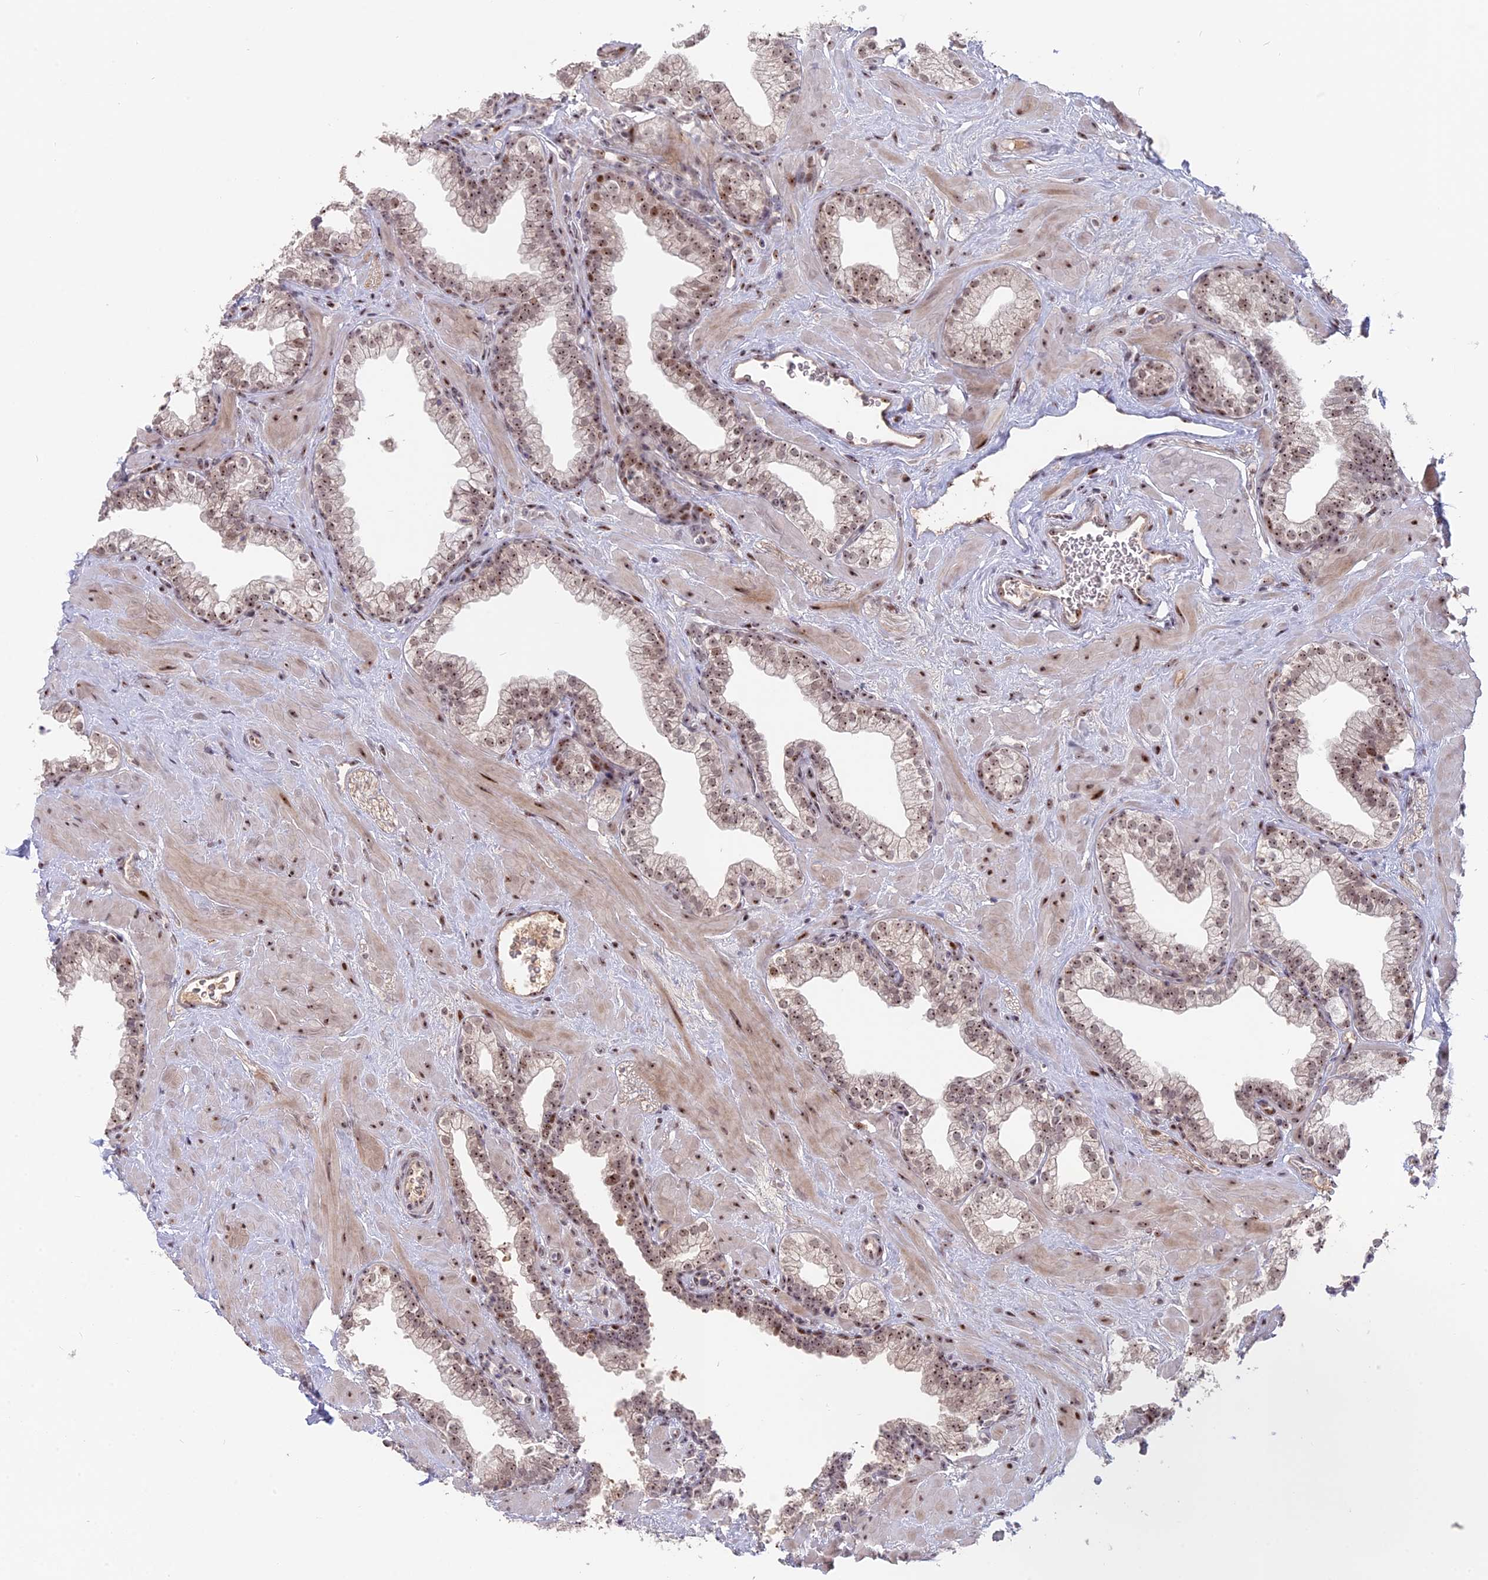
{"staining": {"intensity": "moderate", "quantity": "25%-75%", "location": "nuclear"}, "tissue": "prostate", "cell_type": "Glandular cells", "image_type": "normal", "snomed": [{"axis": "morphology", "description": "Normal tissue, NOS"}, {"axis": "morphology", "description": "Urothelial carcinoma, Low grade"}, {"axis": "topography", "description": "Urinary bladder"}, {"axis": "topography", "description": "Prostate"}], "caption": "About 25%-75% of glandular cells in normal human prostate demonstrate moderate nuclear protein expression as visualized by brown immunohistochemical staining.", "gene": "FAM131A", "patient": {"sex": "male", "age": 60}}